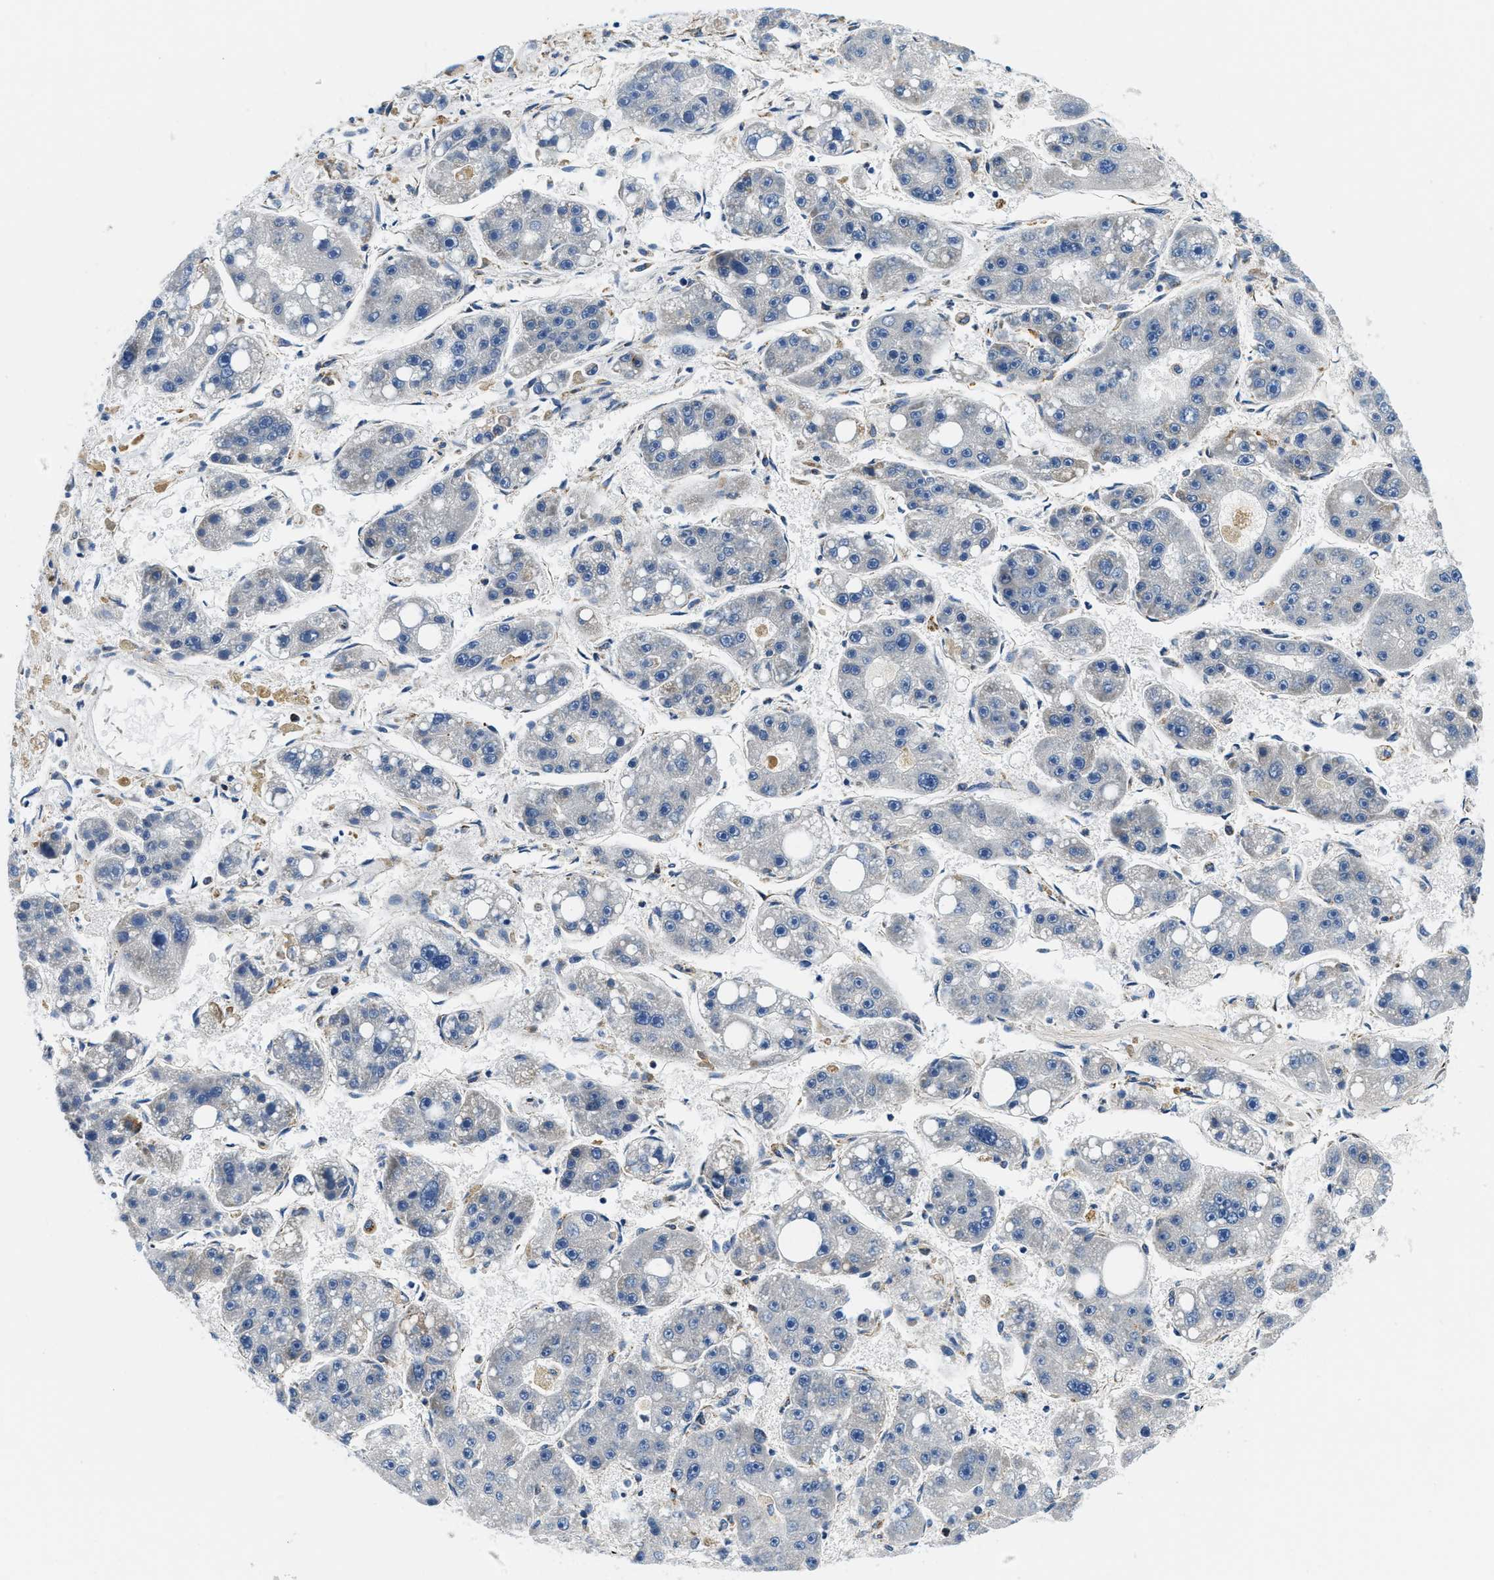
{"staining": {"intensity": "negative", "quantity": "none", "location": "none"}, "tissue": "liver cancer", "cell_type": "Tumor cells", "image_type": "cancer", "snomed": [{"axis": "morphology", "description": "Carcinoma, Hepatocellular, NOS"}, {"axis": "topography", "description": "Liver"}], "caption": "The photomicrograph displays no staining of tumor cells in liver cancer. The staining is performed using DAB (3,3'-diaminobenzidine) brown chromogen with nuclei counter-stained in using hematoxylin.", "gene": "SAMD4B", "patient": {"sex": "female", "age": 61}}